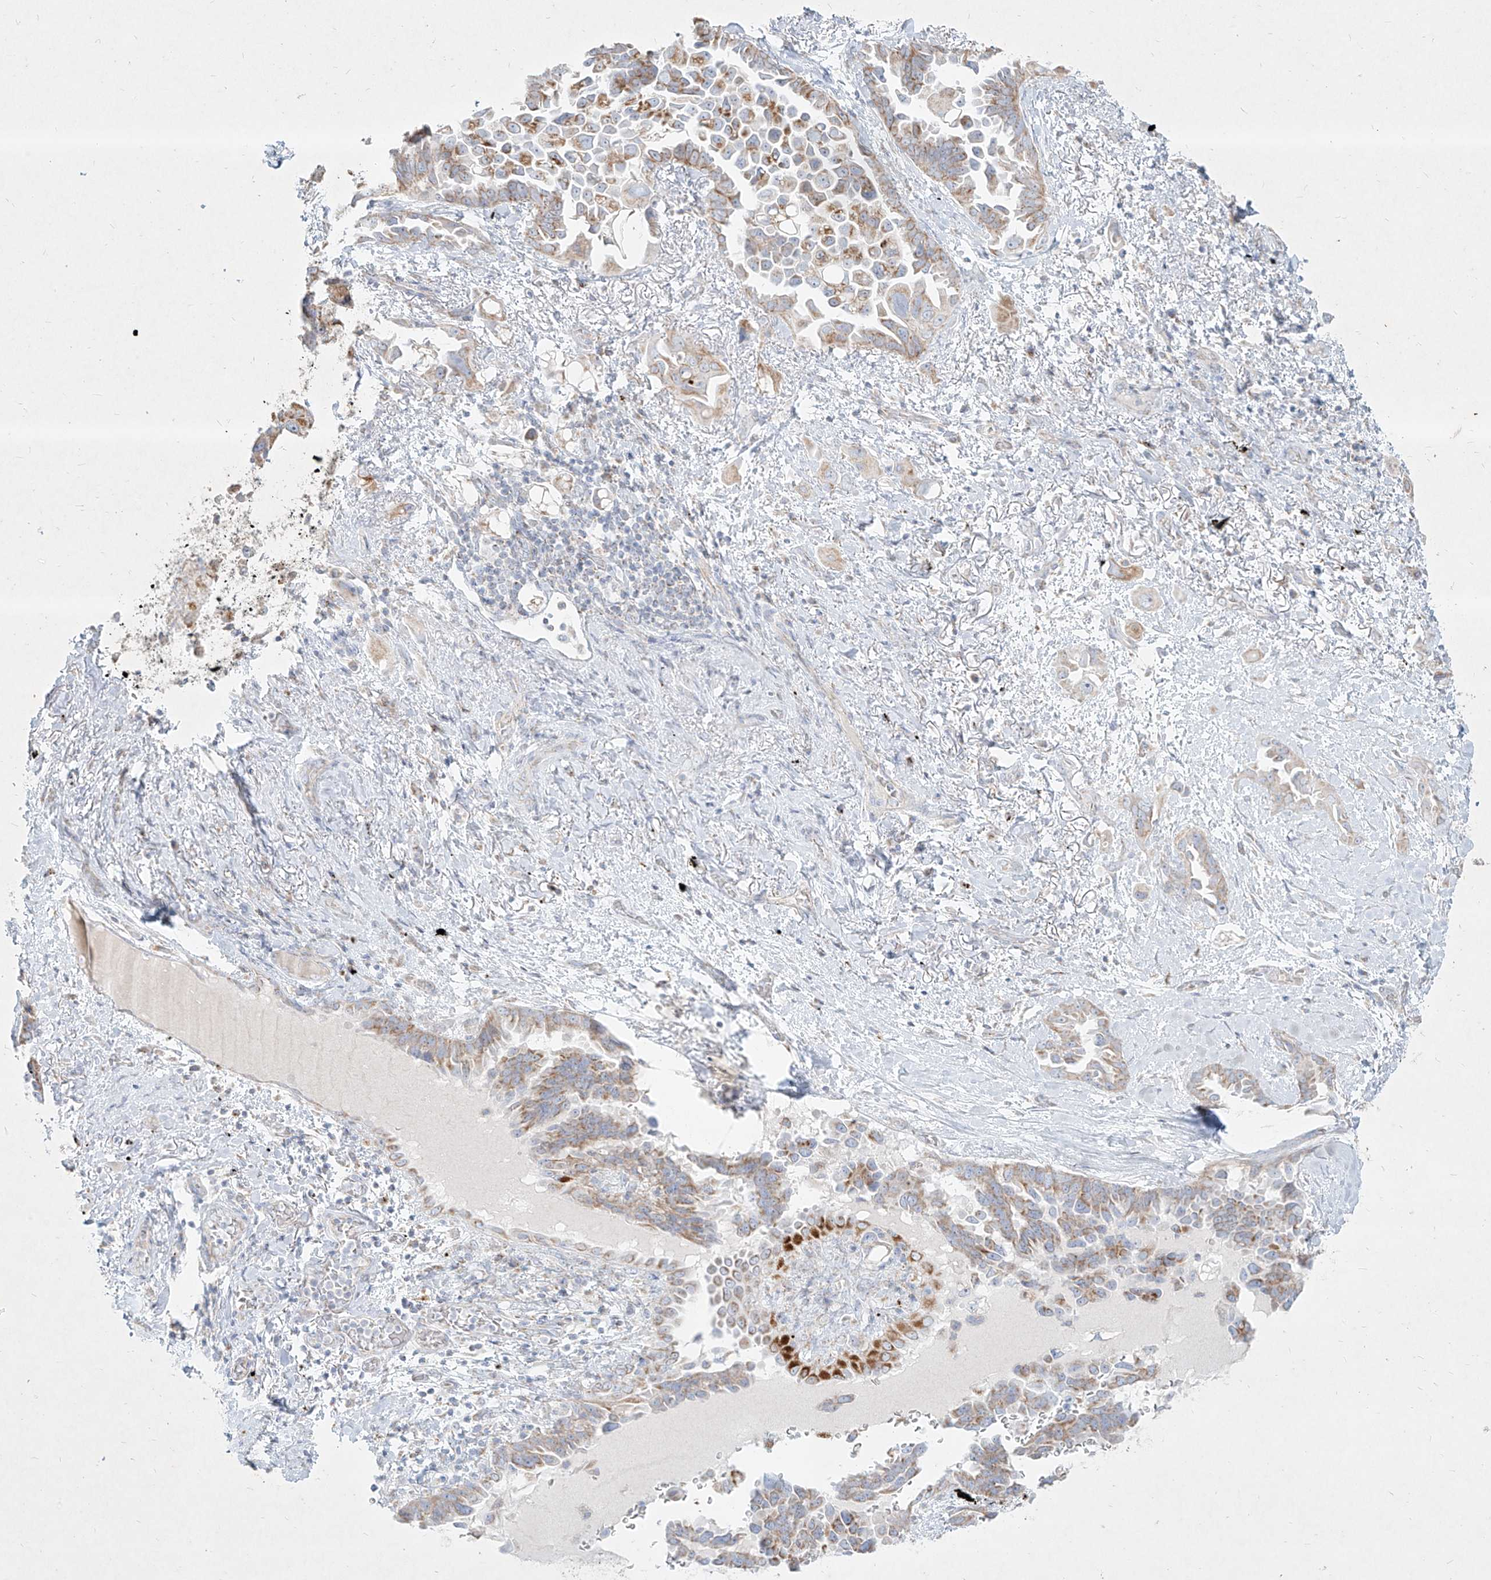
{"staining": {"intensity": "moderate", "quantity": "25%-75%", "location": "cytoplasmic/membranous"}, "tissue": "lung cancer", "cell_type": "Tumor cells", "image_type": "cancer", "snomed": [{"axis": "morphology", "description": "Adenocarcinoma, NOS"}, {"axis": "topography", "description": "Lung"}], "caption": "The immunohistochemical stain labels moderate cytoplasmic/membranous expression in tumor cells of lung cancer tissue.", "gene": "MTX2", "patient": {"sex": "female", "age": 67}}